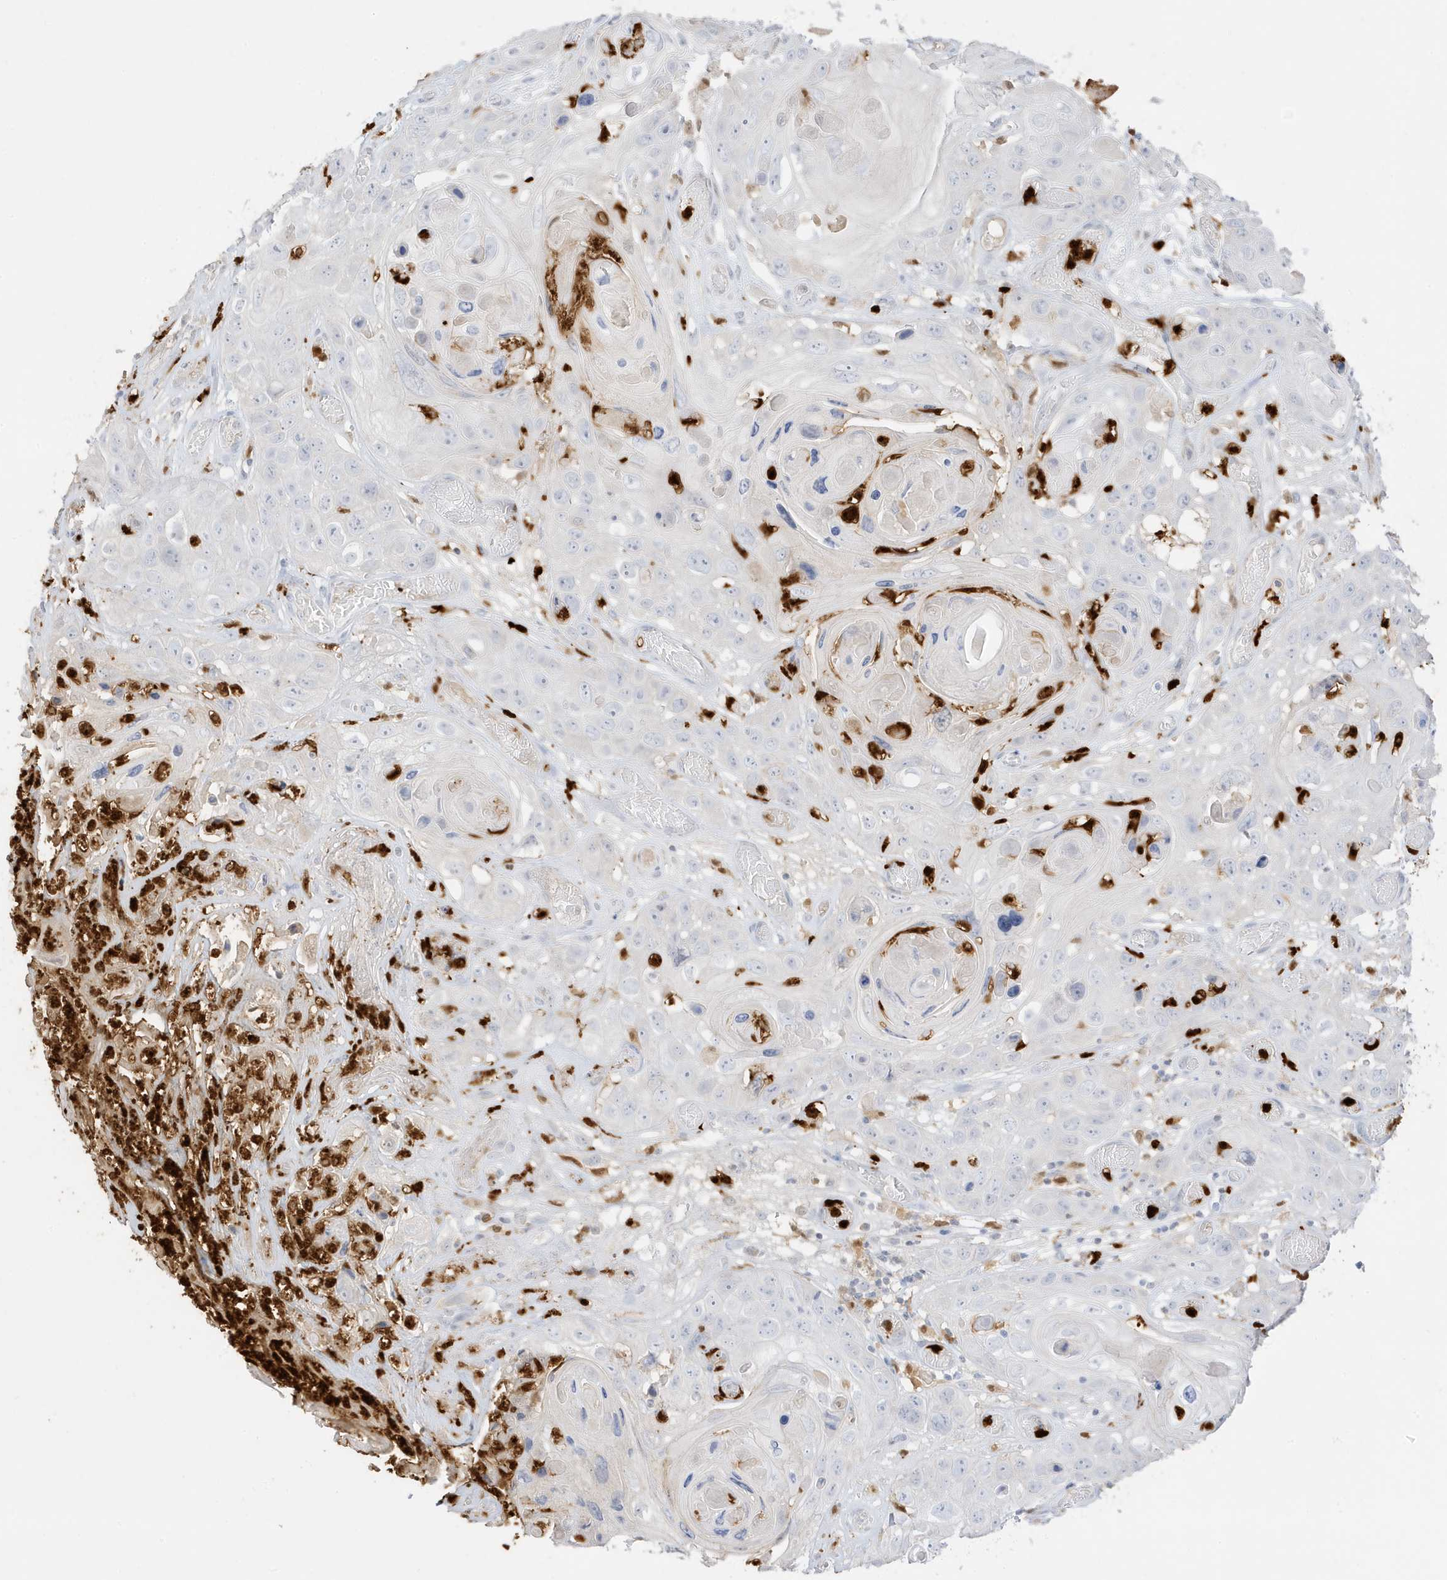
{"staining": {"intensity": "negative", "quantity": "none", "location": "none"}, "tissue": "skin cancer", "cell_type": "Tumor cells", "image_type": "cancer", "snomed": [{"axis": "morphology", "description": "Squamous cell carcinoma, NOS"}, {"axis": "topography", "description": "Skin"}], "caption": "Protein analysis of skin cancer (squamous cell carcinoma) demonstrates no significant positivity in tumor cells.", "gene": "GCA", "patient": {"sex": "male", "age": 55}}